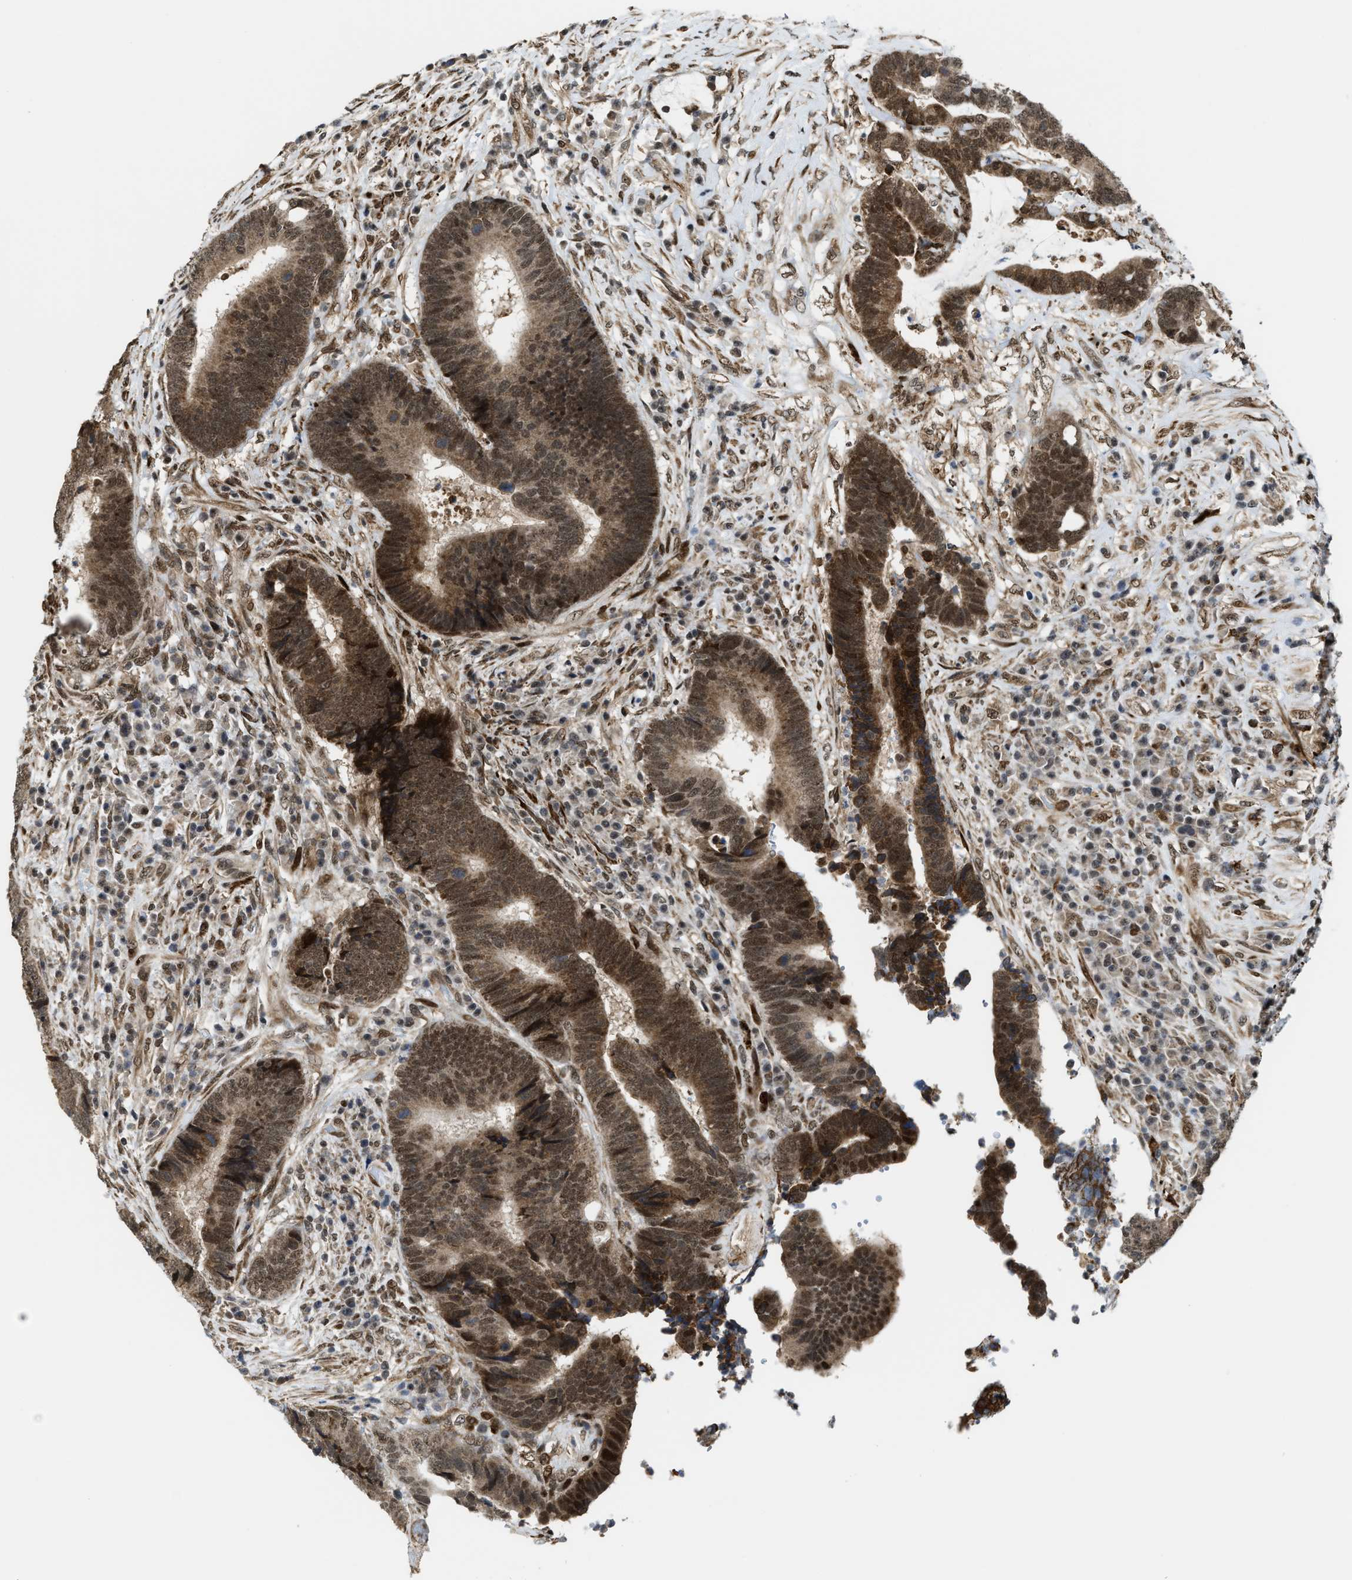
{"staining": {"intensity": "moderate", "quantity": ">75%", "location": "cytoplasmic/membranous,nuclear"}, "tissue": "colorectal cancer", "cell_type": "Tumor cells", "image_type": "cancer", "snomed": [{"axis": "morphology", "description": "Adenocarcinoma, NOS"}, {"axis": "topography", "description": "Rectum"}], "caption": "Moderate cytoplasmic/membranous and nuclear staining is identified in approximately >75% of tumor cells in colorectal cancer.", "gene": "ZNF250", "patient": {"sex": "female", "age": 89}}